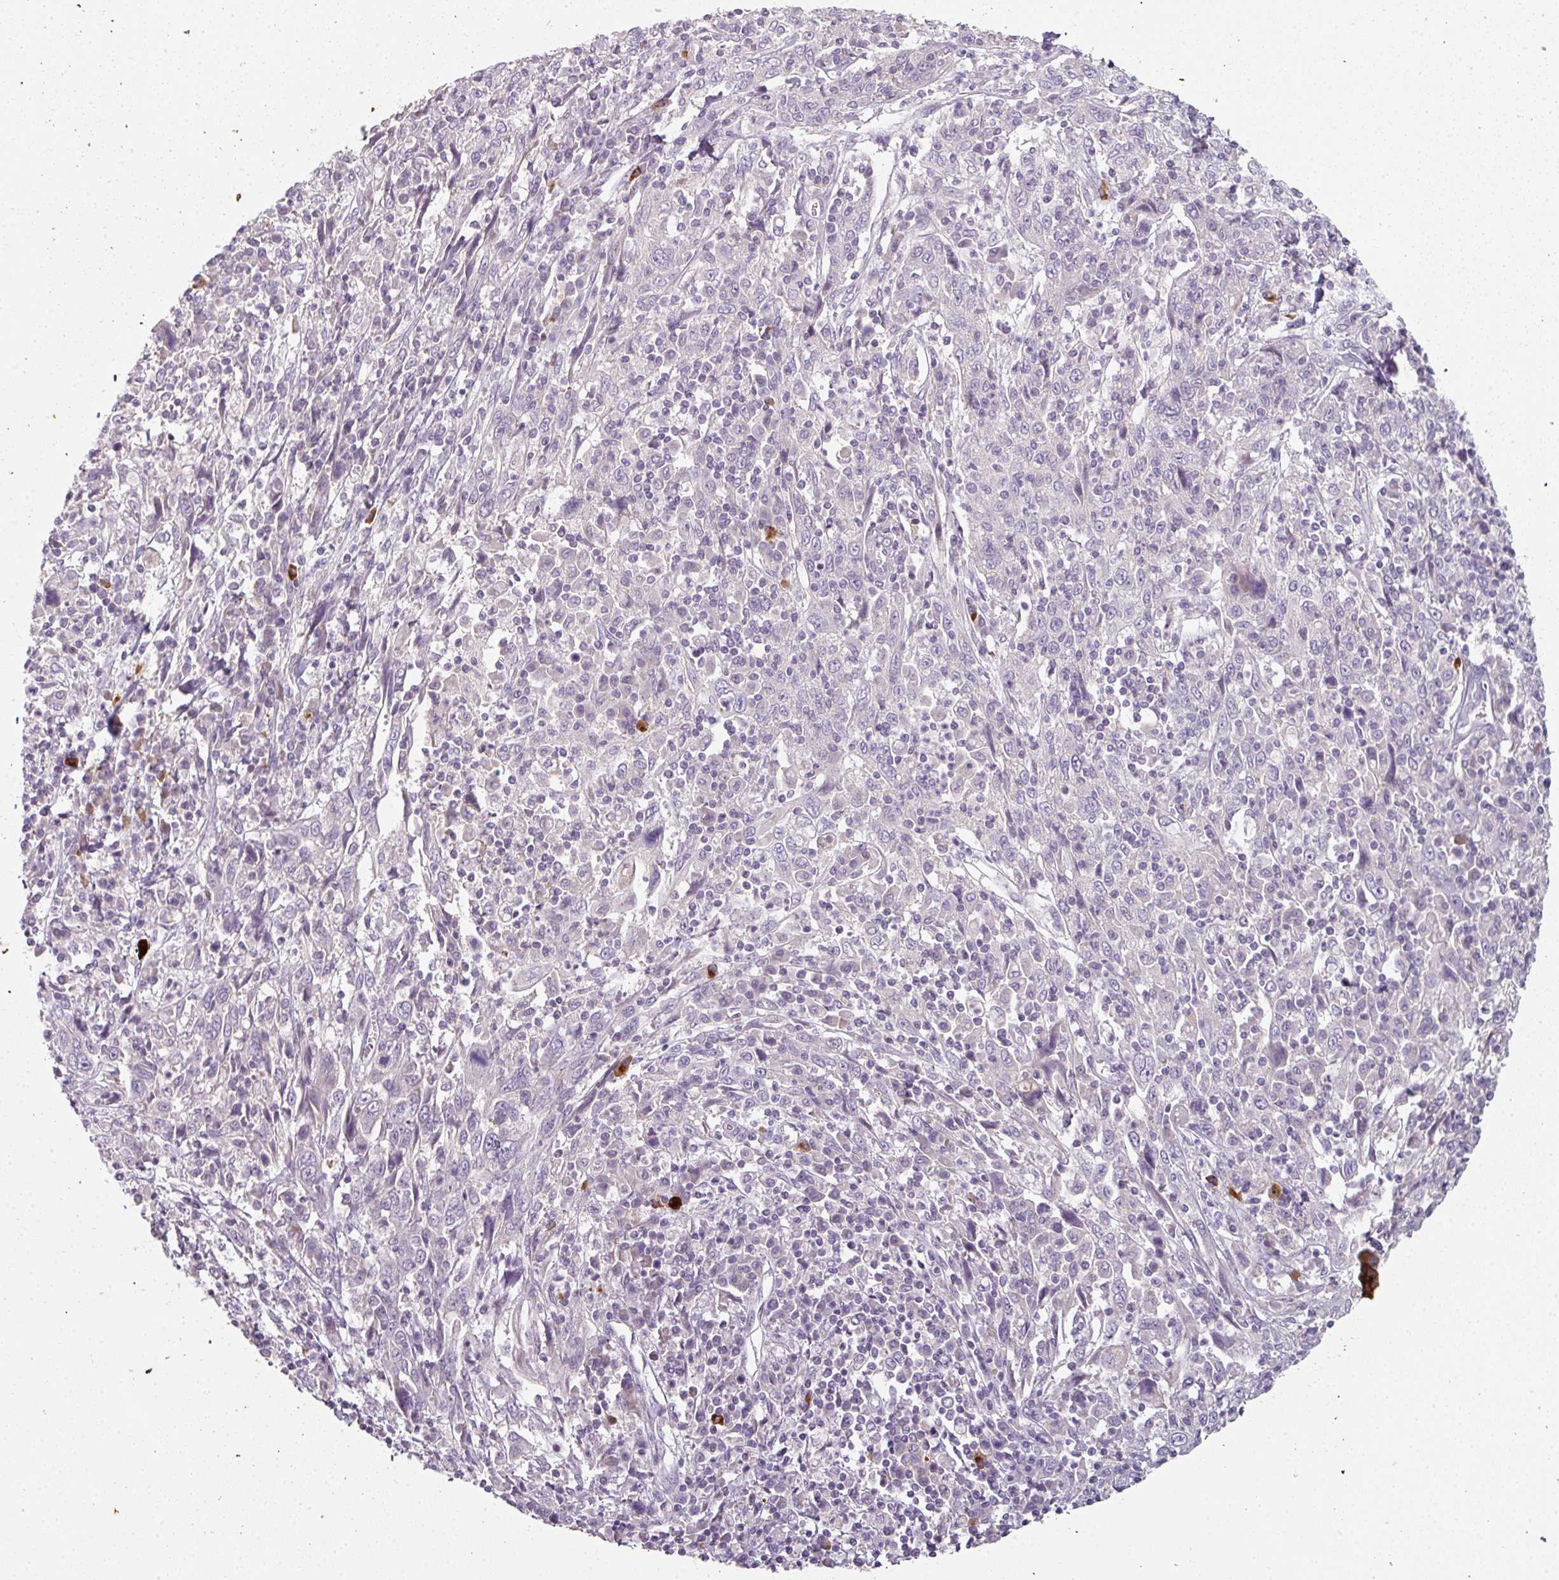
{"staining": {"intensity": "negative", "quantity": "none", "location": "none"}, "tissue": "cervical cancer", "cell_type": "Tumor cells", "image_type": "cancer", "snomed": [{"axis": "morphology", "description": "Squamous cell carcinoma, NOS"}, {"axis": "topography", "description": "Cervix"}], "caption": "High magnification brightfield microscopy of cervical cancer (squamous cell carcinoma) stained with DAB (3,3'-diaminobenzidine) (brown) and counterstained with hematoxylin (blue): tumor cells show no significant positivity.", "gene": "FHAD1", "patient": {"sex": "female", "age": 46}}